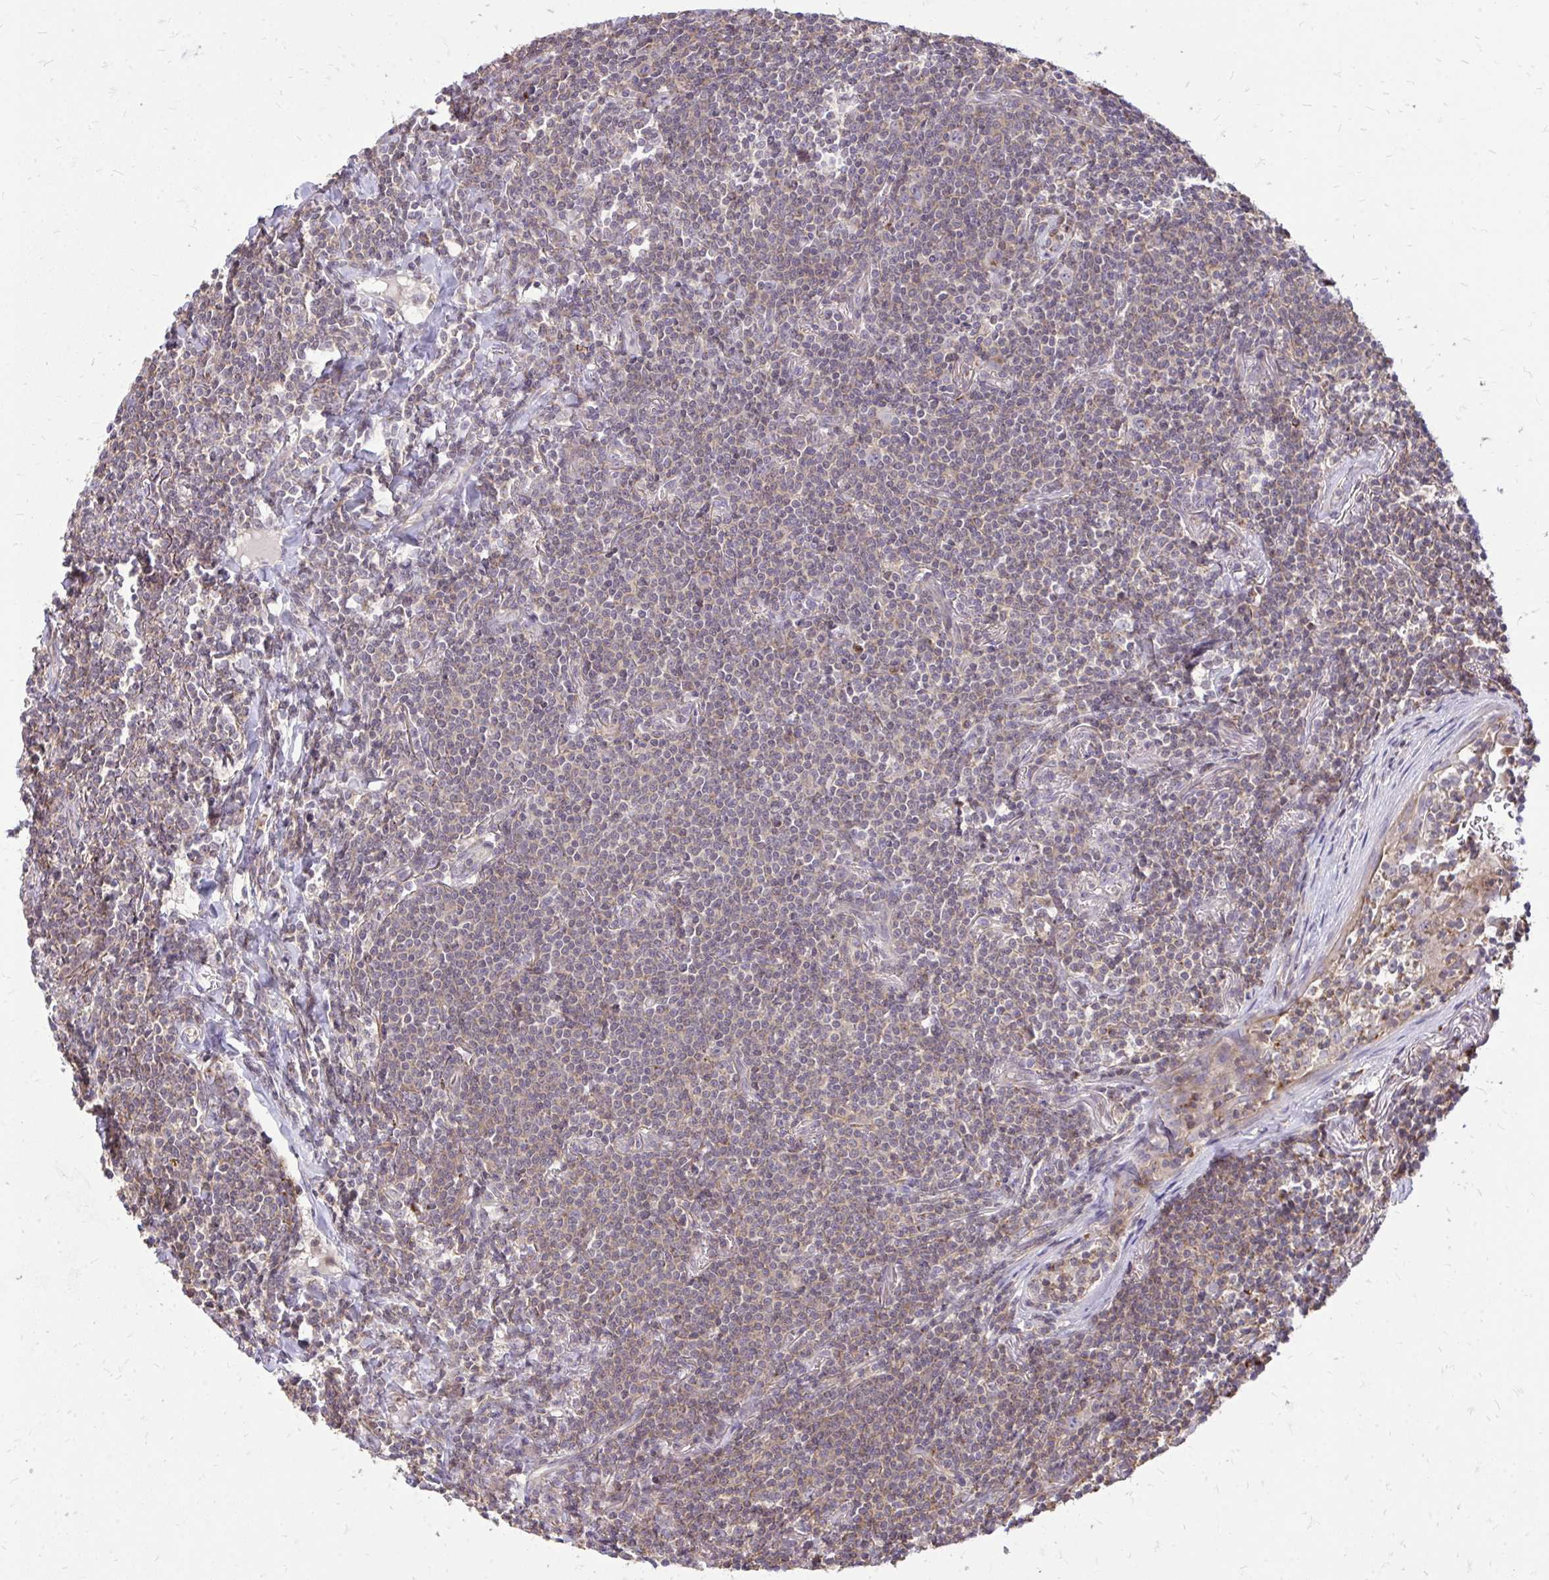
{"staining": {"intensity": "weak", "quantity": "25%-75%", "location": "cytoplasmic/membranous"}, "tissue": "lymphoma", "cell_type": "Tumor cells", "image_type": "cancer", "snomed": [{"axis": "morphology", "description": "Malignant lymphoma, non-Hodgkin's type, Low grade"}, {"axis": "topography", "description": "Lung"}], "caption": "Immunohistochemical staining of lymphoma displays weak cytoplasmic/membranous protein staining in about 25%-75% of tumor cells.", "gene": "SLC7A5", "patient": {"sex": "female", "age": 71}}